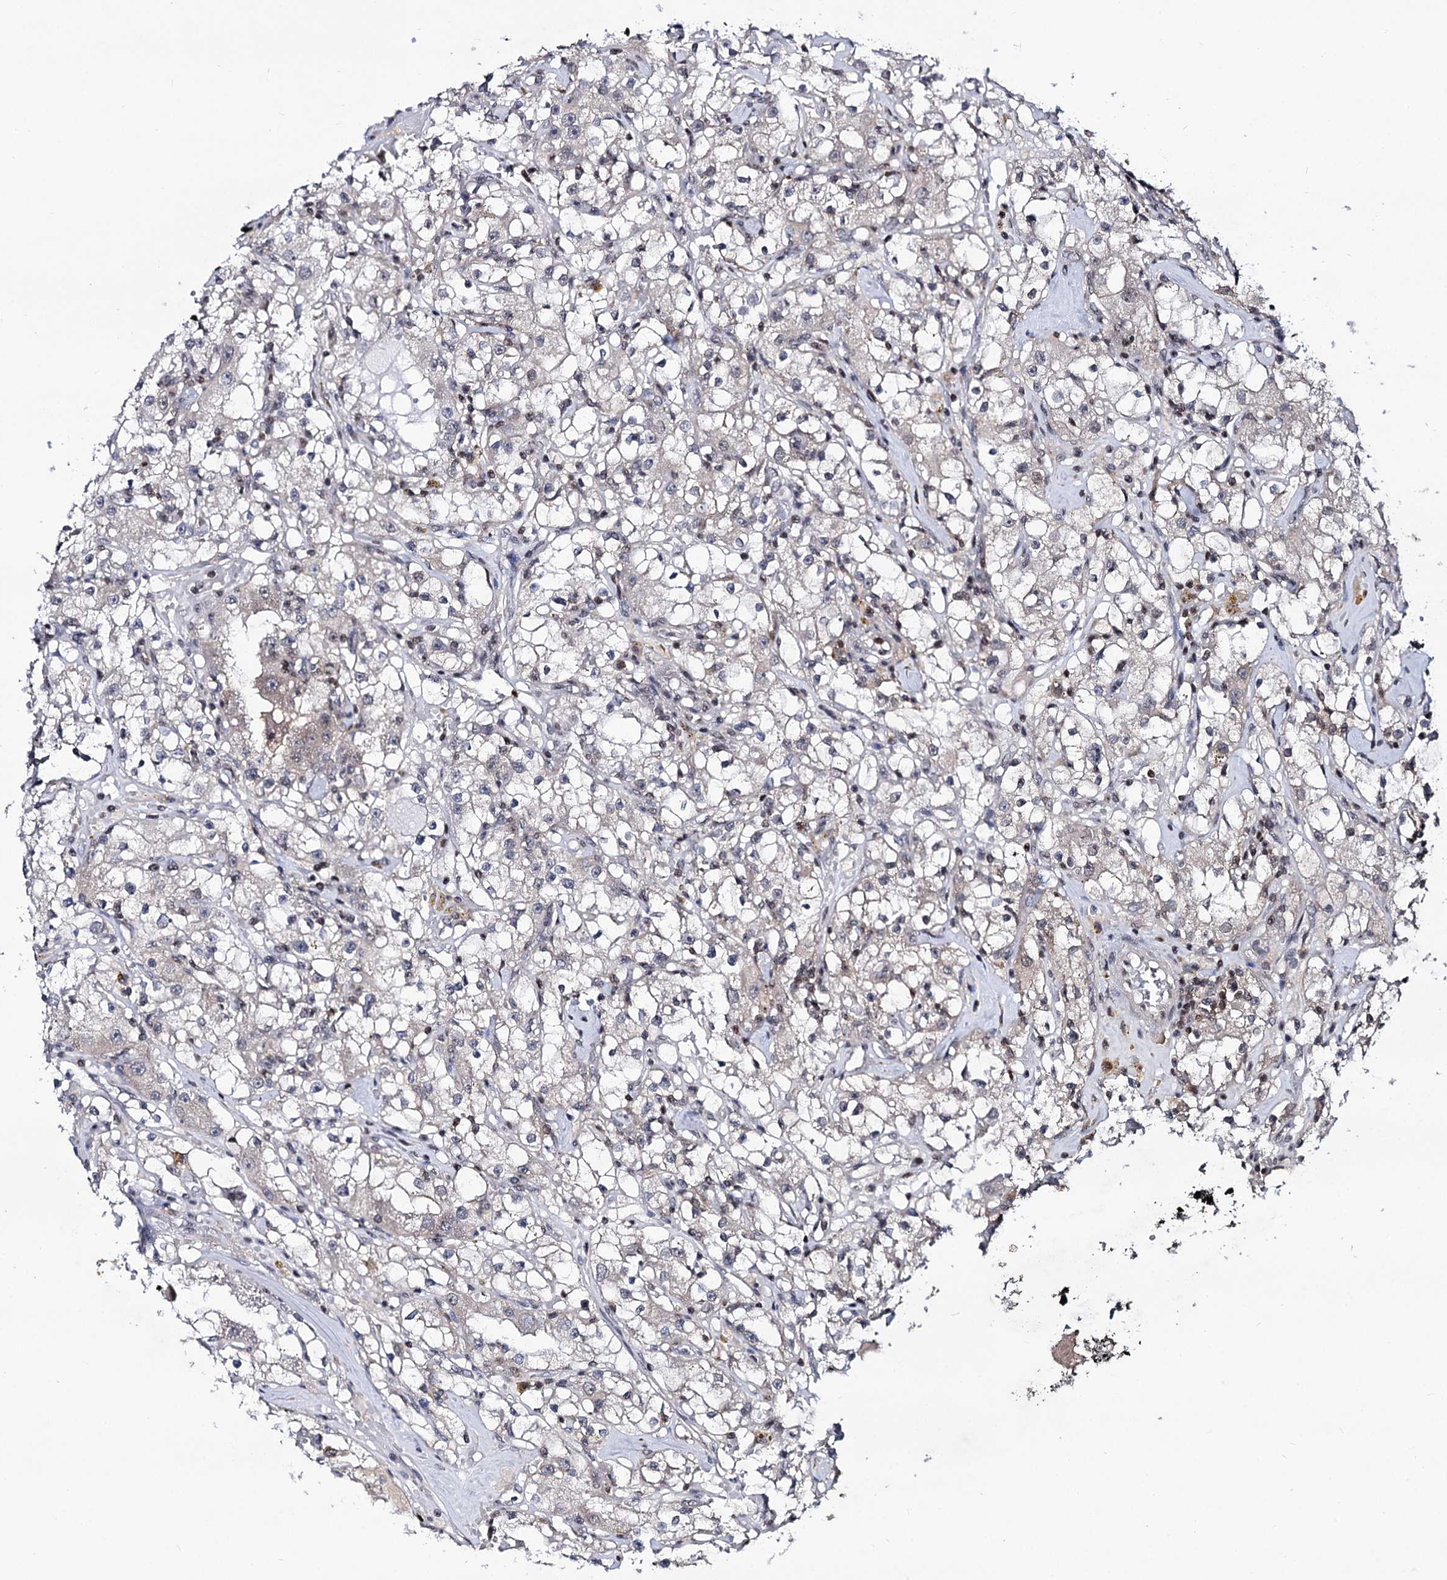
{"staining": {"intensity": "negative", "quantity": "none", "location": "none"}, "tissue": "renal cancer", "cell_type": "Tumor cells", "image_type": "cancer", "snomed": [{"axis": "morphology", "description": "Adenocarcinoma, NOS"}, {"axis": "topography", "description": "Kidney"}], "caption": "Immunohistochemical staining of human renal cancer demonstrates no significant expression in tumor cells.", "gene": "SMCHD1", "patient": {"sex": "male", "age": 56}}